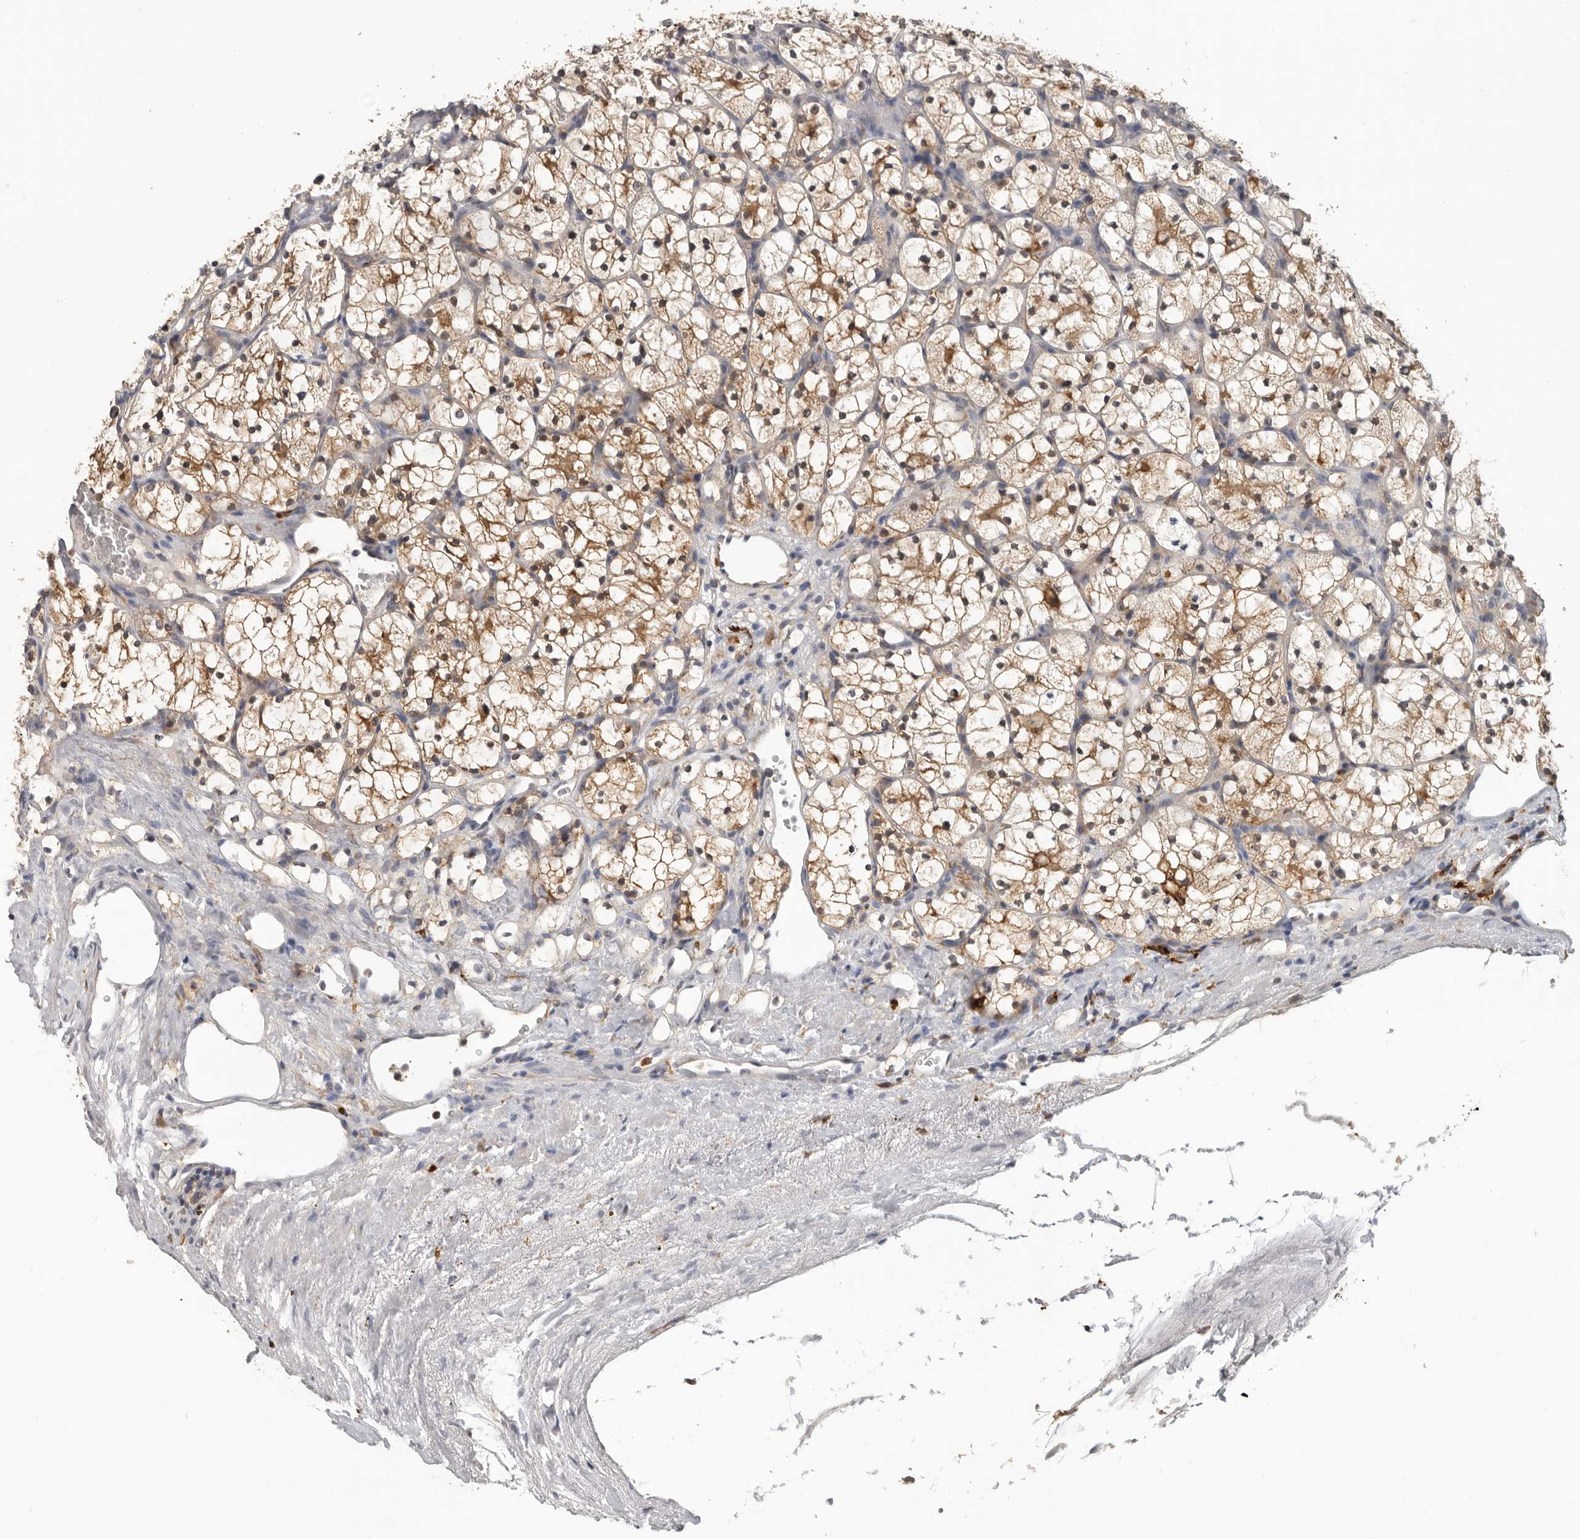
{"staining": {"intensity": "moderate", "quantity": ">75%", "location": "cytoplasmic/membranous"}, "tissue": "renal cancer", "cell_type": "Tumor cells", "image_type": "cancer", "snomed": [{"axis": "morphology", "description": "Adenocarcinoma, NOS"}, {"axis": "topography", "description": "Kidney"}], "caption": "Tumor cells demonstrate moderate cytoplasmic/membranous positivity in approximately >75% of cells in adenocarcinoma (renal).", "gene": "TFRC", "patient": {"sex": "female", "age": 69}}